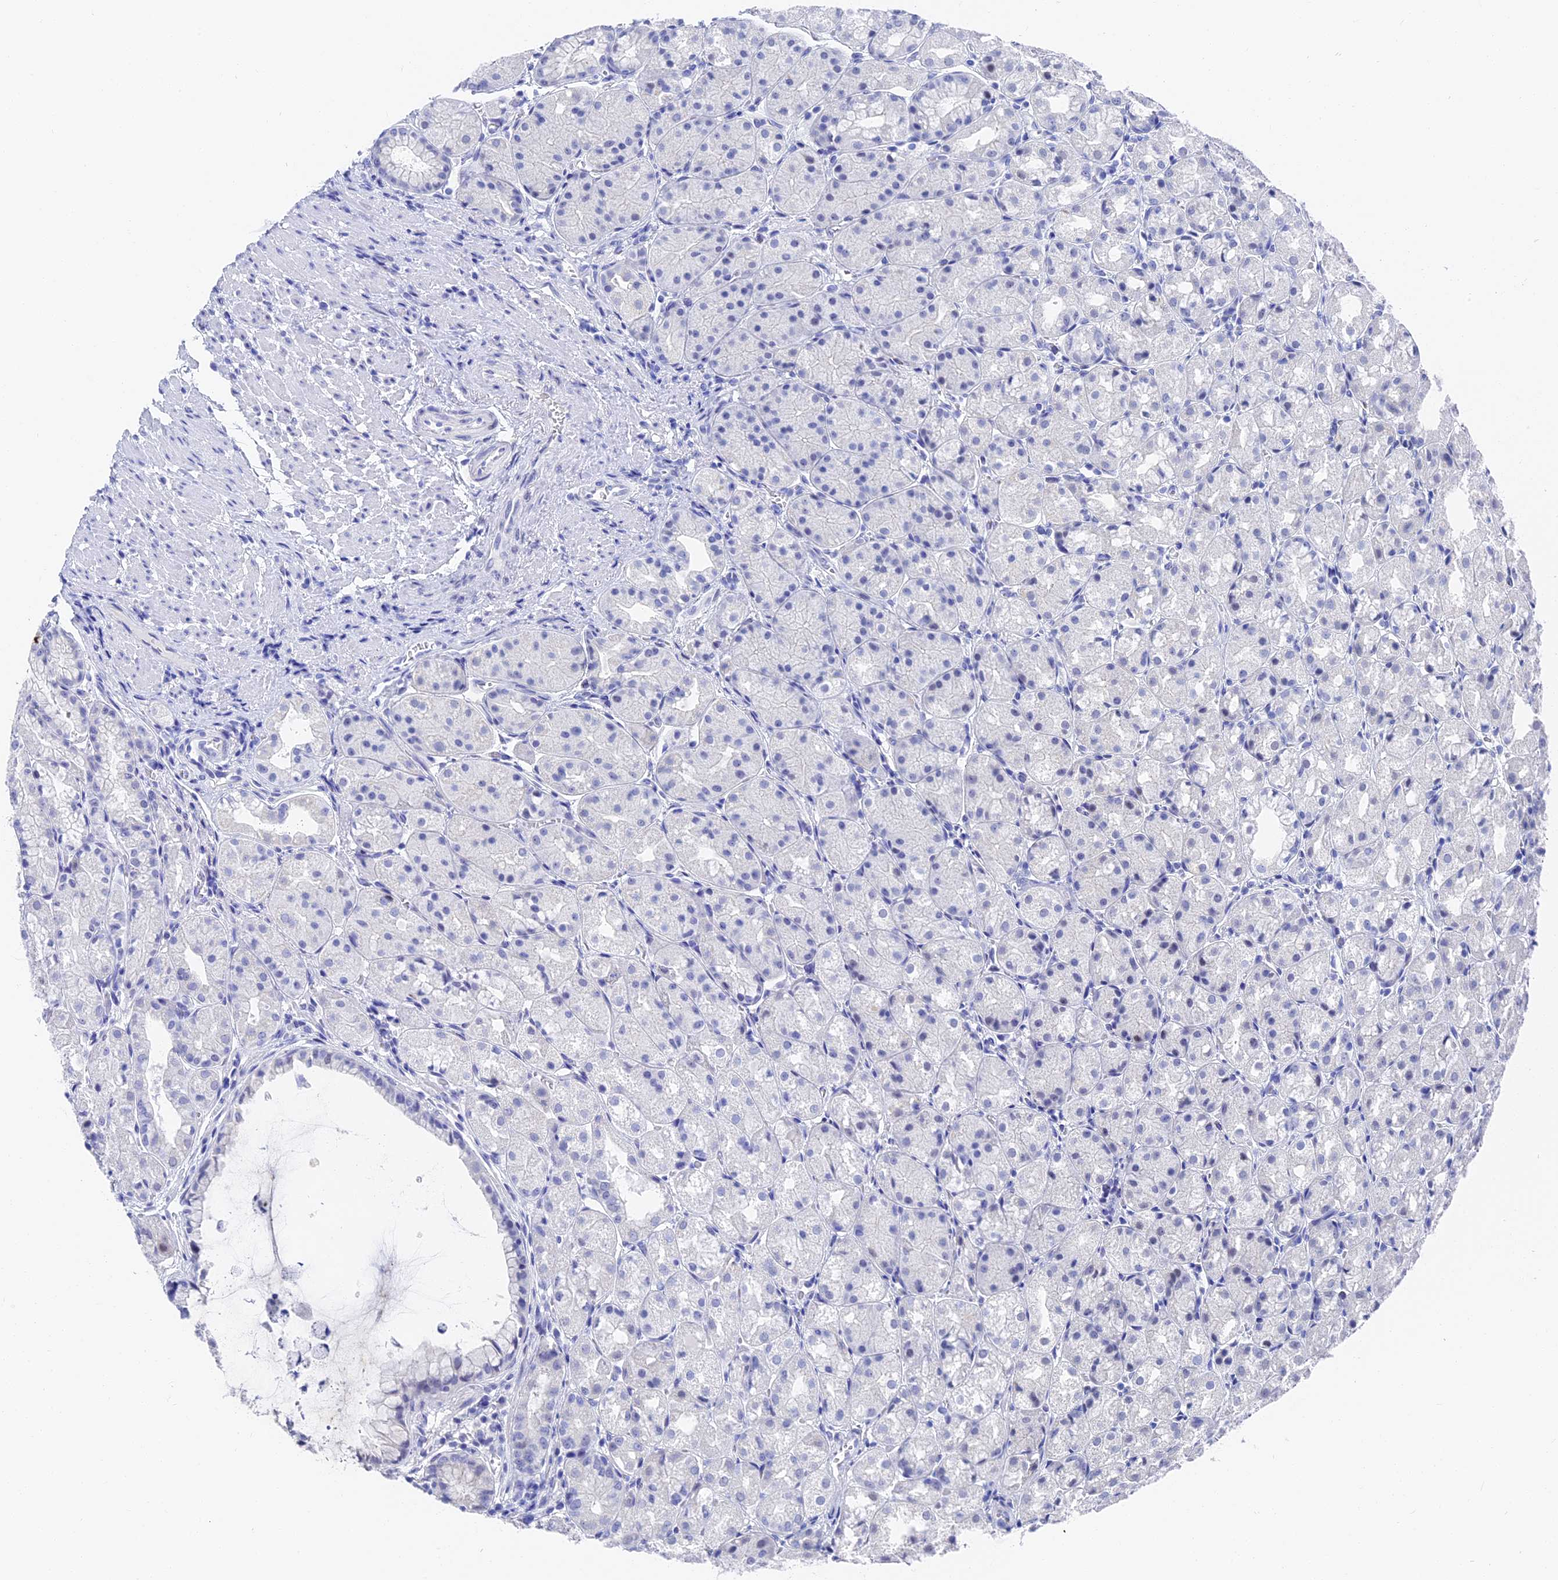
{"staining": {"intensity": "negative", "quantity": "none", "location": "none"}, "tissue": "stomach", "cell_type": "Glandular cells", "image_type": "normal", "snomed": [{"axis": "morphology", "description": "Normal tissue, NOS"}, {"axis": "topography", "description": "Stomach, upper"}], "caption": "There is no significant staining in glandular cells of stomach. Brightfield microscopy of immunohistochemistry (IHC) stained with DAB (3,3'-diaminobenzidine) (brown) and hematoxylin (blue), captured at high magnification.", "gene": "VPS33B", "patient": {"sex": "male", "age": 72}}